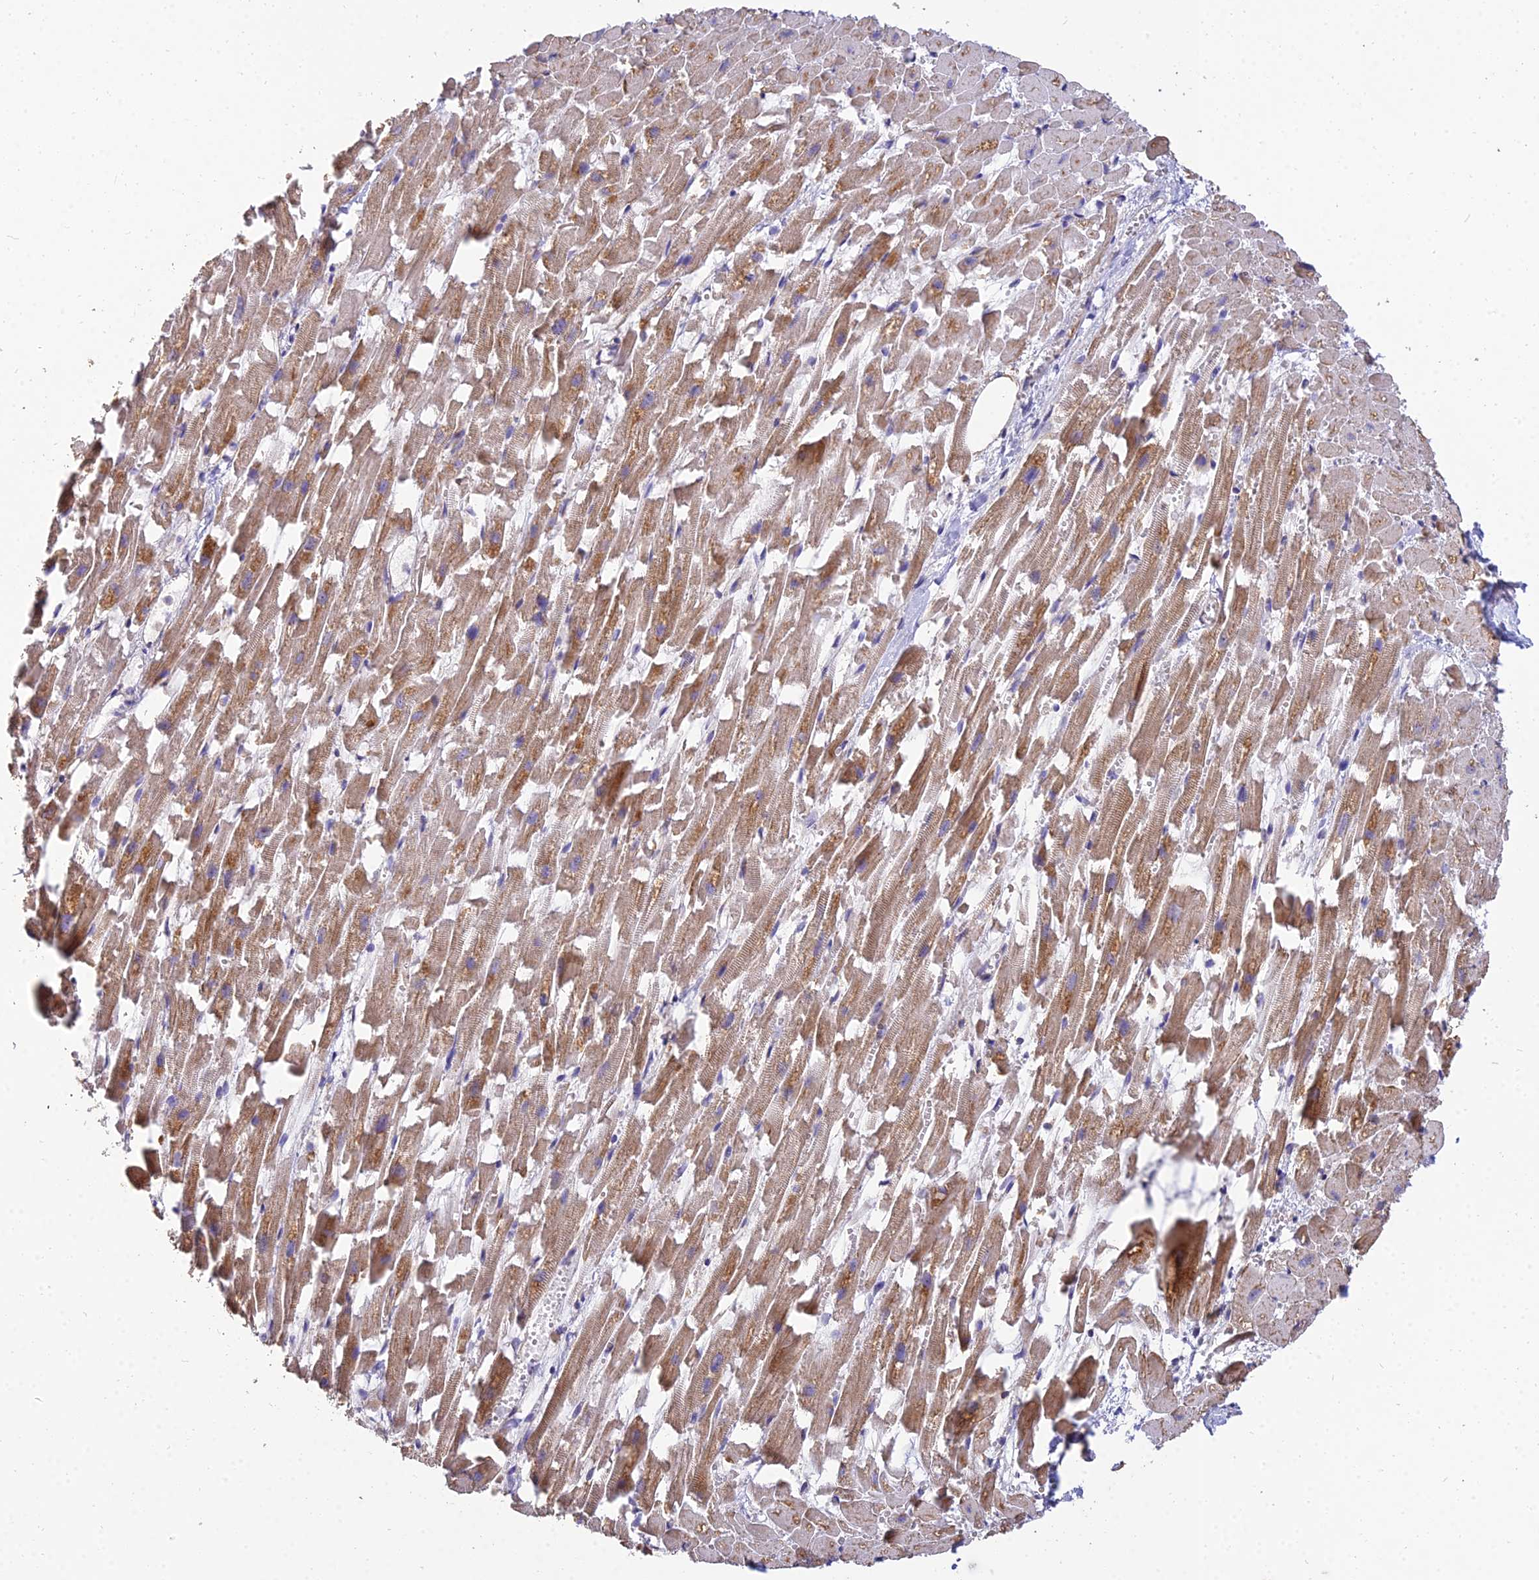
{"staining": {"intensity": "moderate", "quantity": ">75%", "location": "cytoplasmic/membranous"}, "tissue": "heart muscle", "cell_type": "Cardiomyocytes", "image_type": "normal", "snomed": [{"axis": "morphology", "description": "Normal tissue, NOS"}, {"axis": "topography", "description": "Heart"}], "caption": "Immunohistochemistry (DAB) staining of benign heart muscle reveals moderate cytoplasmic/membranous protein positivity in about >75% of cardiomyocytes. (DAB IHC, brown staining for protein, blue staining for nuclei).", "gene": "ARL8A", "patient": {"sex": "female", "age": 64}}